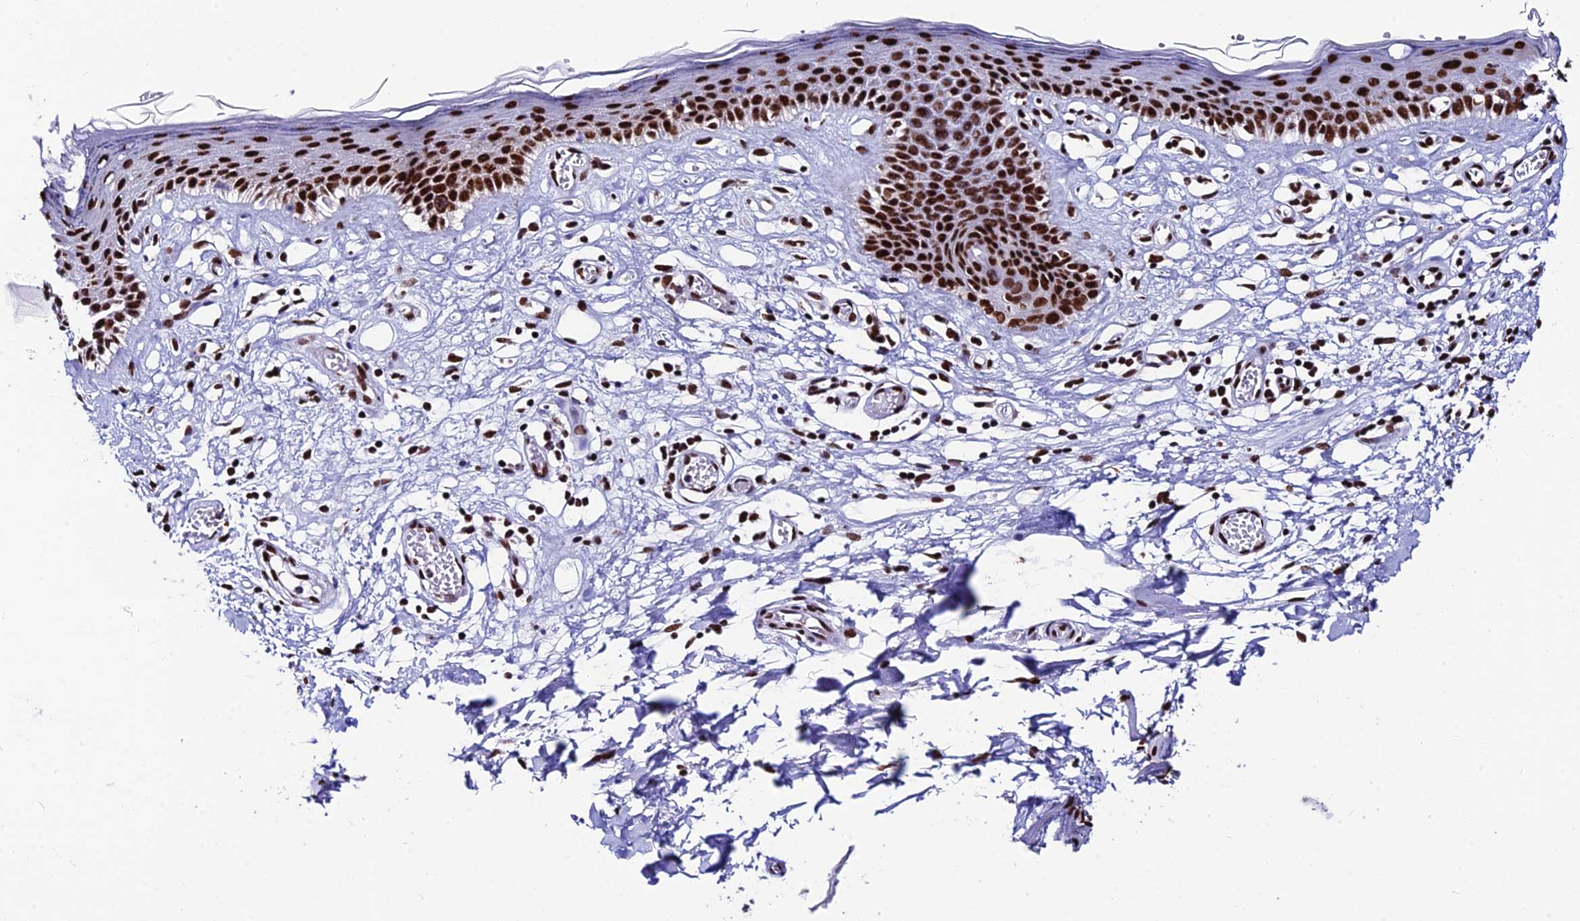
{"staining": {"intensity": "strong", "quantity": ">75%", "location": "nuclear"}, "tissue": "skin", "cell_type": "Epidermal cells", "image_type": "normal", "snomed": [{"axis": "morphology", "description": "Normal tissue, NOS"}, {"axis": "topography", "description": "Adipose tissue"}, {"axis": "topography", "description": "Vascular tissue"}, {"axis": "topography", "description": "Vulva"}, {"axis": "topography", "description": "Peripheral nerve tissue"}], "caption": "Immunohistochemistry of benign human skin shows high levels of strong nuclear staining in about >75% of epidermal cells.", "gene": "HNRNPH1", "patient": {"sex": "female", "age": 86}}